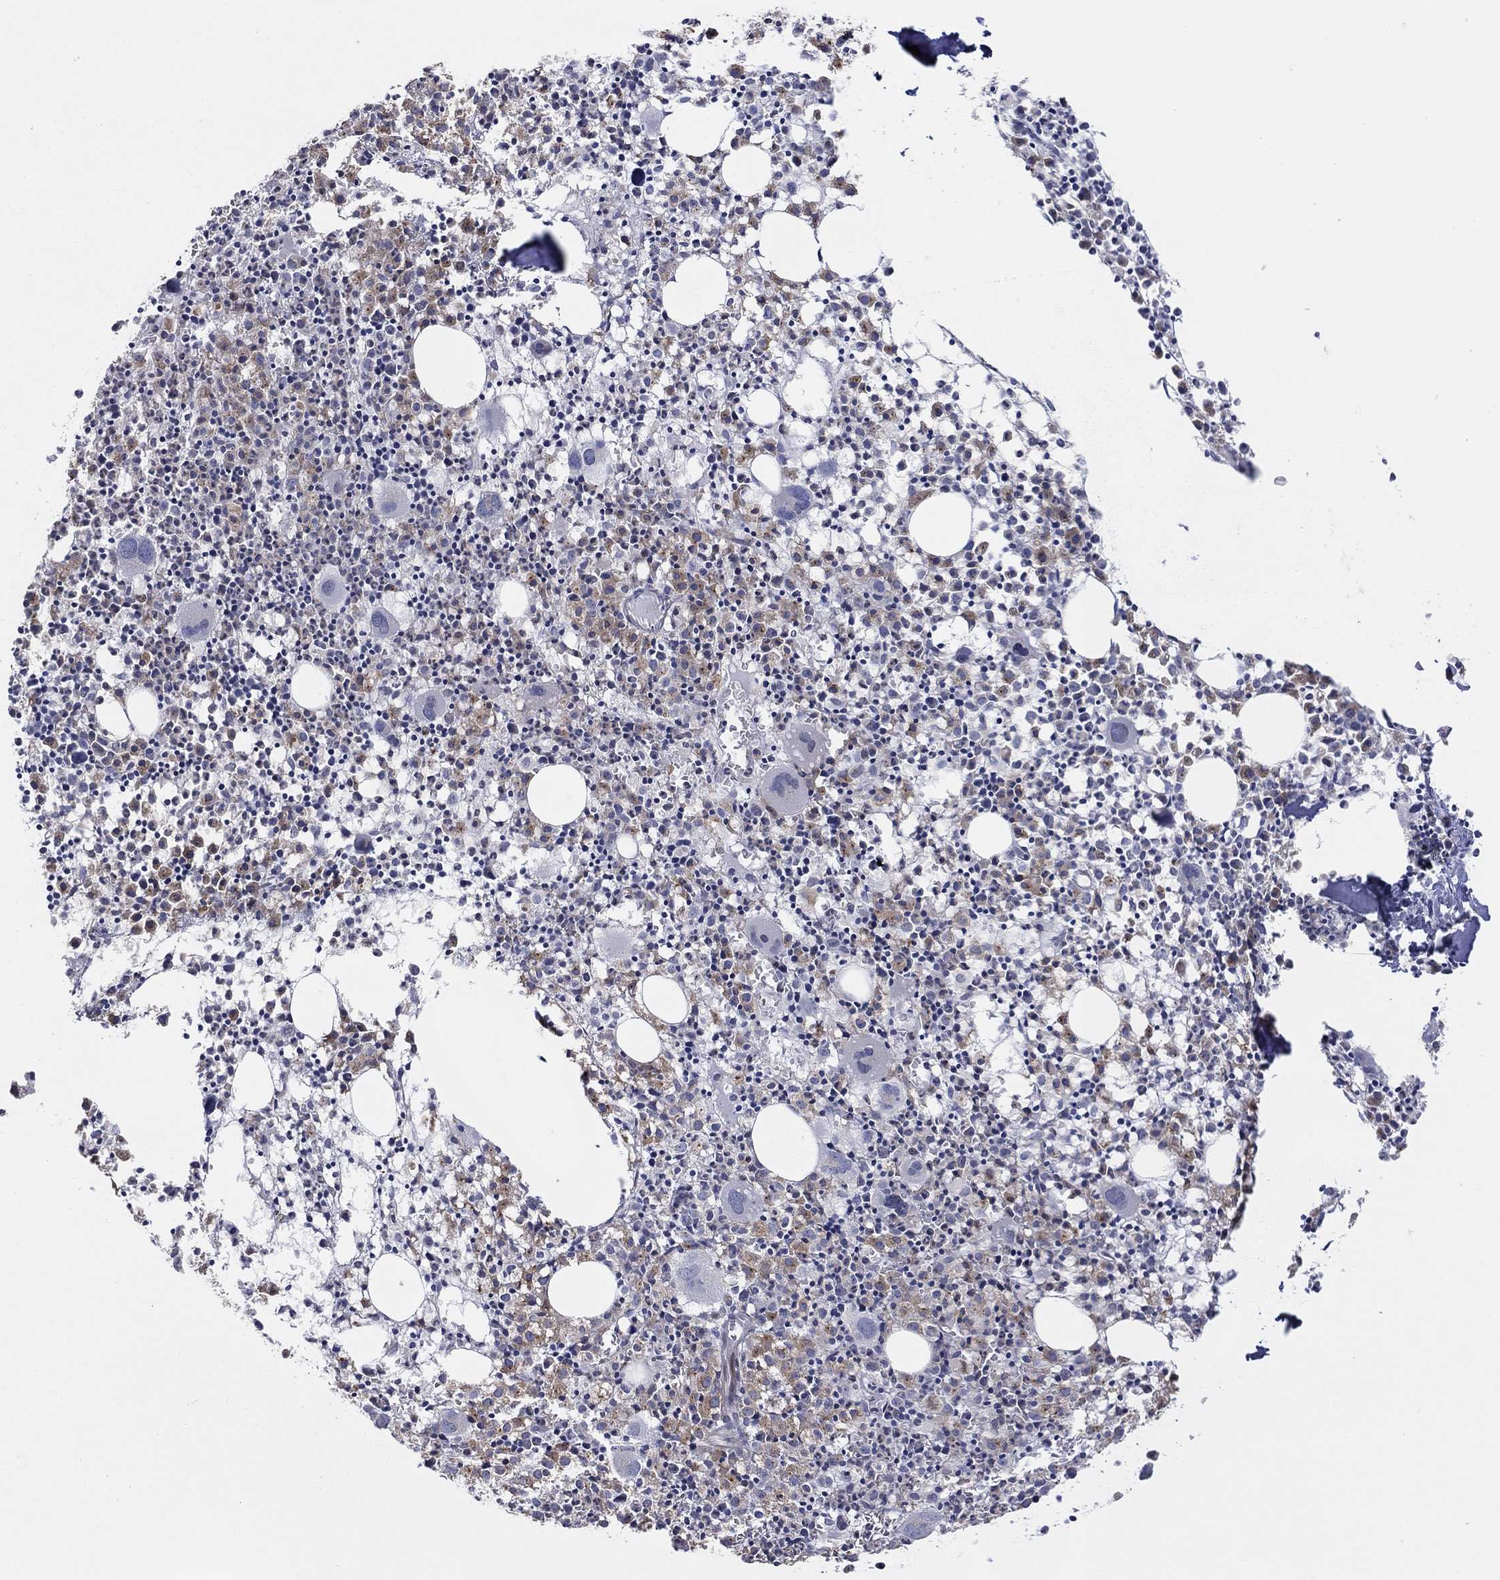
{"staining": {"intensity": "strong", "quantity": "<25%", "location": "cytoplasmic/membranous"}, "tissue": "bone marrow", "cell_type": "Hematopoietic cells", "image_type": "normal", "snomed": [{"axis": "morphology", "description": "Normal tissue, NOS"}, {"axis": "morphology", "description": "Inflammation, NOS"}, {"axis": "topography", "description": "Bone marrow"}], "caption": "An immunohistochemistry (IHC) histopathology image of benign tissue is shown. Protein staining in brown highlights strong cytoplasmic/membranous positivity in bone marrow within hematopoietic cells. (brown staining indicates protein expression, while blue staining denotes nuclei).", "gene": "TTC21B", "patient": {"sex": "male", "age": 3}}